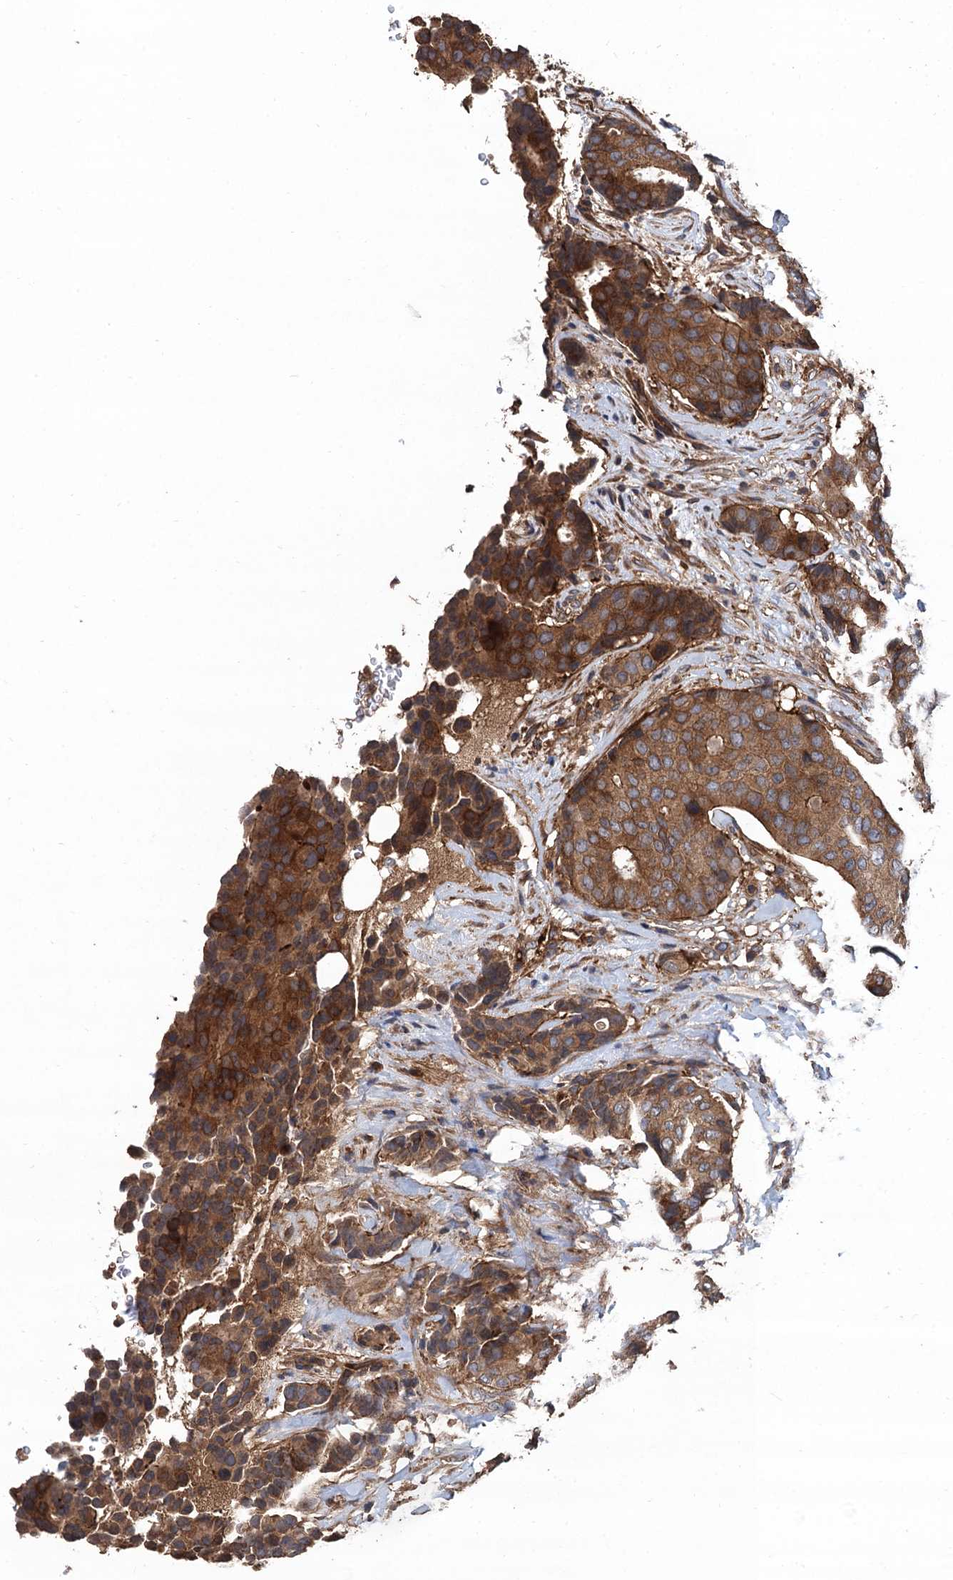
{"staining": {"intensity": "moderate", "quantity": ">75%", "location": "cytoplasmic/membranous"}, "tissue": "breast cancer", "cell_type": "Tumor cells", "image_type": "cancer", "snomed": [{"axis": "morphology", "description": "Duct carcinoma"}, {"axis": "topography", "description": "Breast"}], "caption": "Moderate cytoplasmic/membranous protein expression is identified in approximately >75% of tumor cells in invasive ductal carcinoma (breast).", "gene": "PPP4R1", "patient": {"sex": "female", "age": 75}}